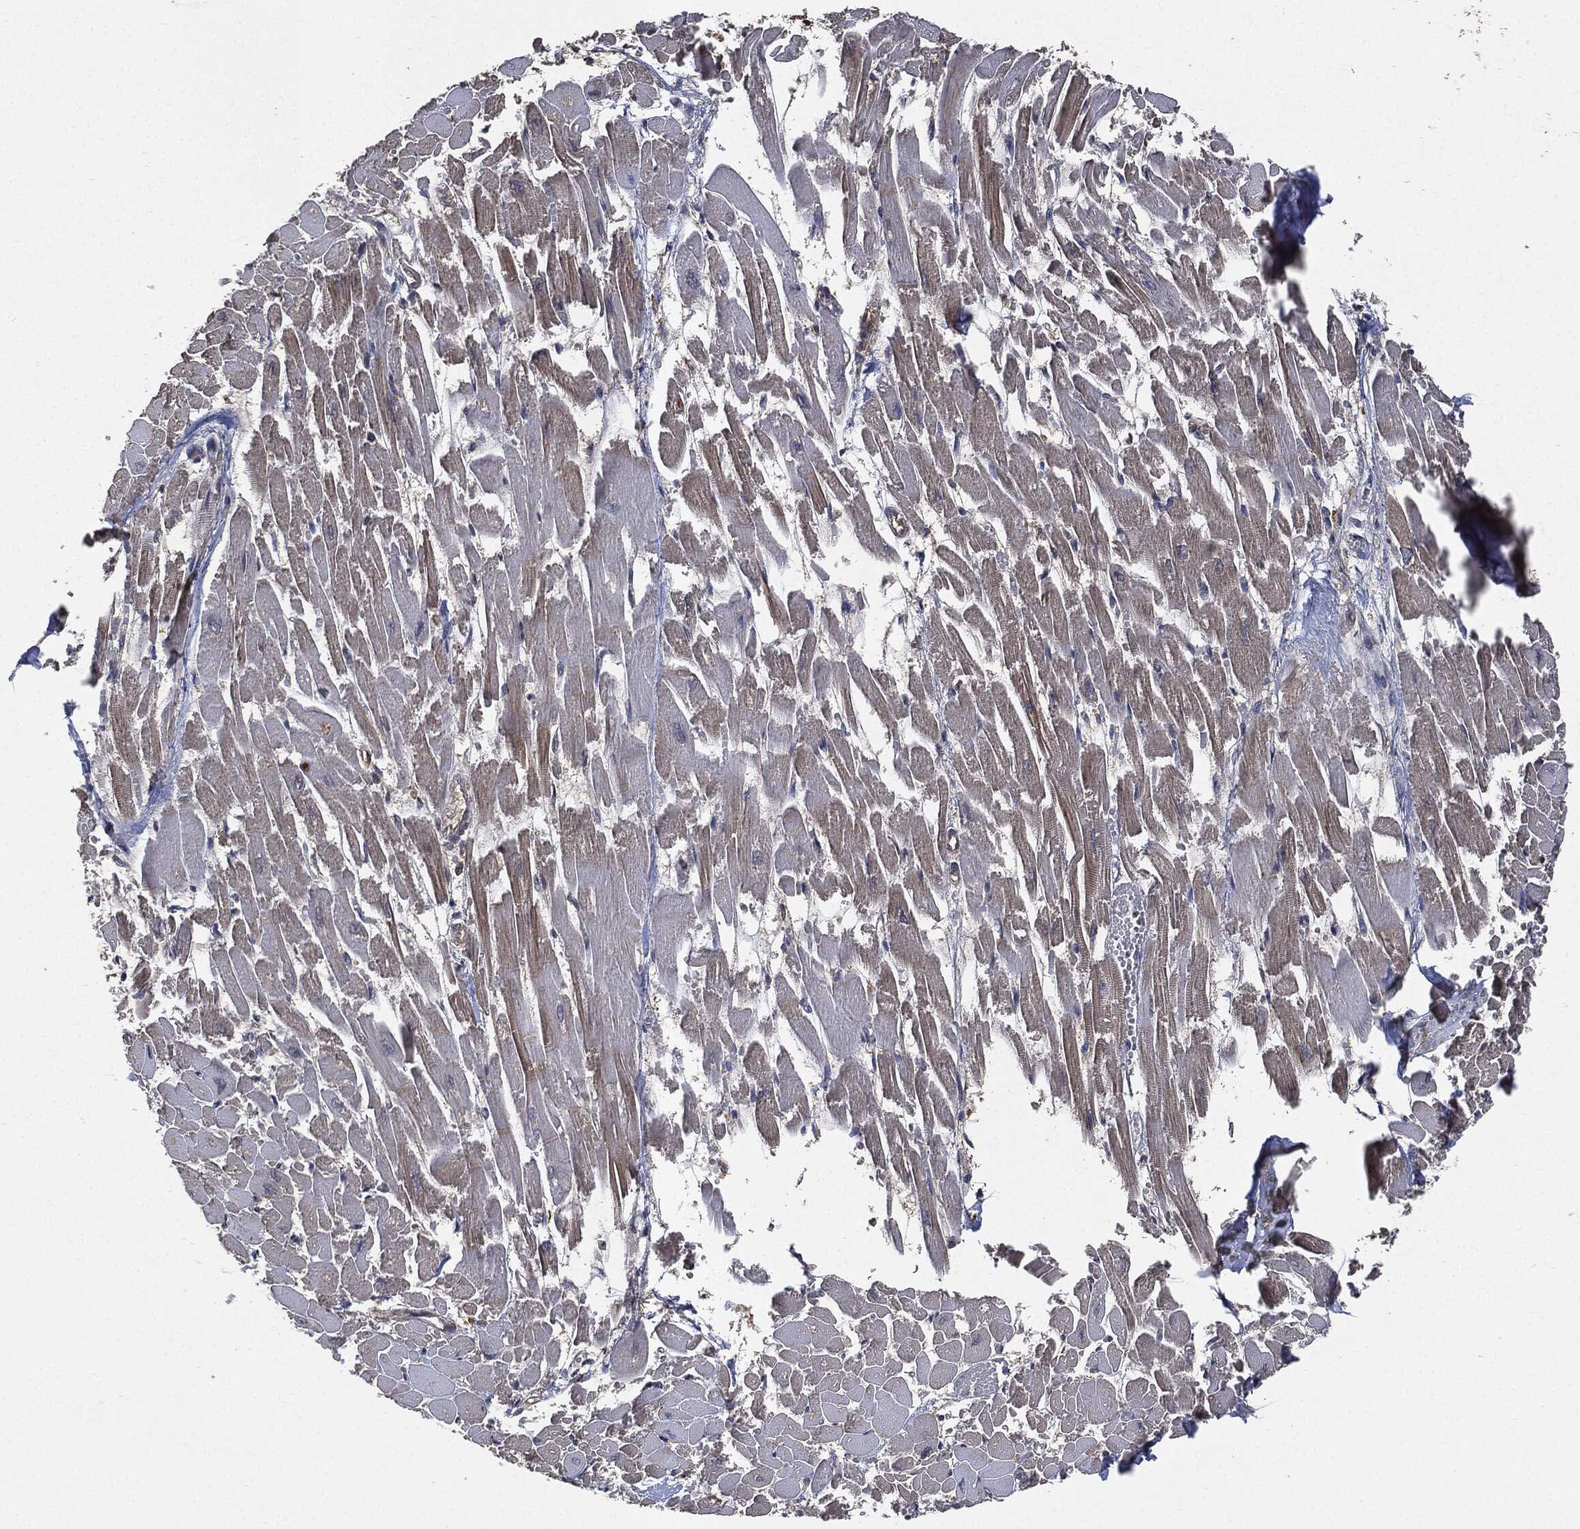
{"staining": {"intensity": "weak", "quantity": "<25%", "location": "cytoplasmic/membranous"}, "tissue": "heart muscle", "cell_type": "Cardiomyocytes", "image_type": "normal", "snomed": [{"axis": "morphology", "description": "Normal tissue, NOS"}, {"axis": "topography", "description": "Heart"}], "caption": "Heart muscle stained for a protein using immunohistochemistry demonstrates no staining cardiomyocytes.", "gene": "BRAF", "patient": {"sex": "female", "age": 52}}